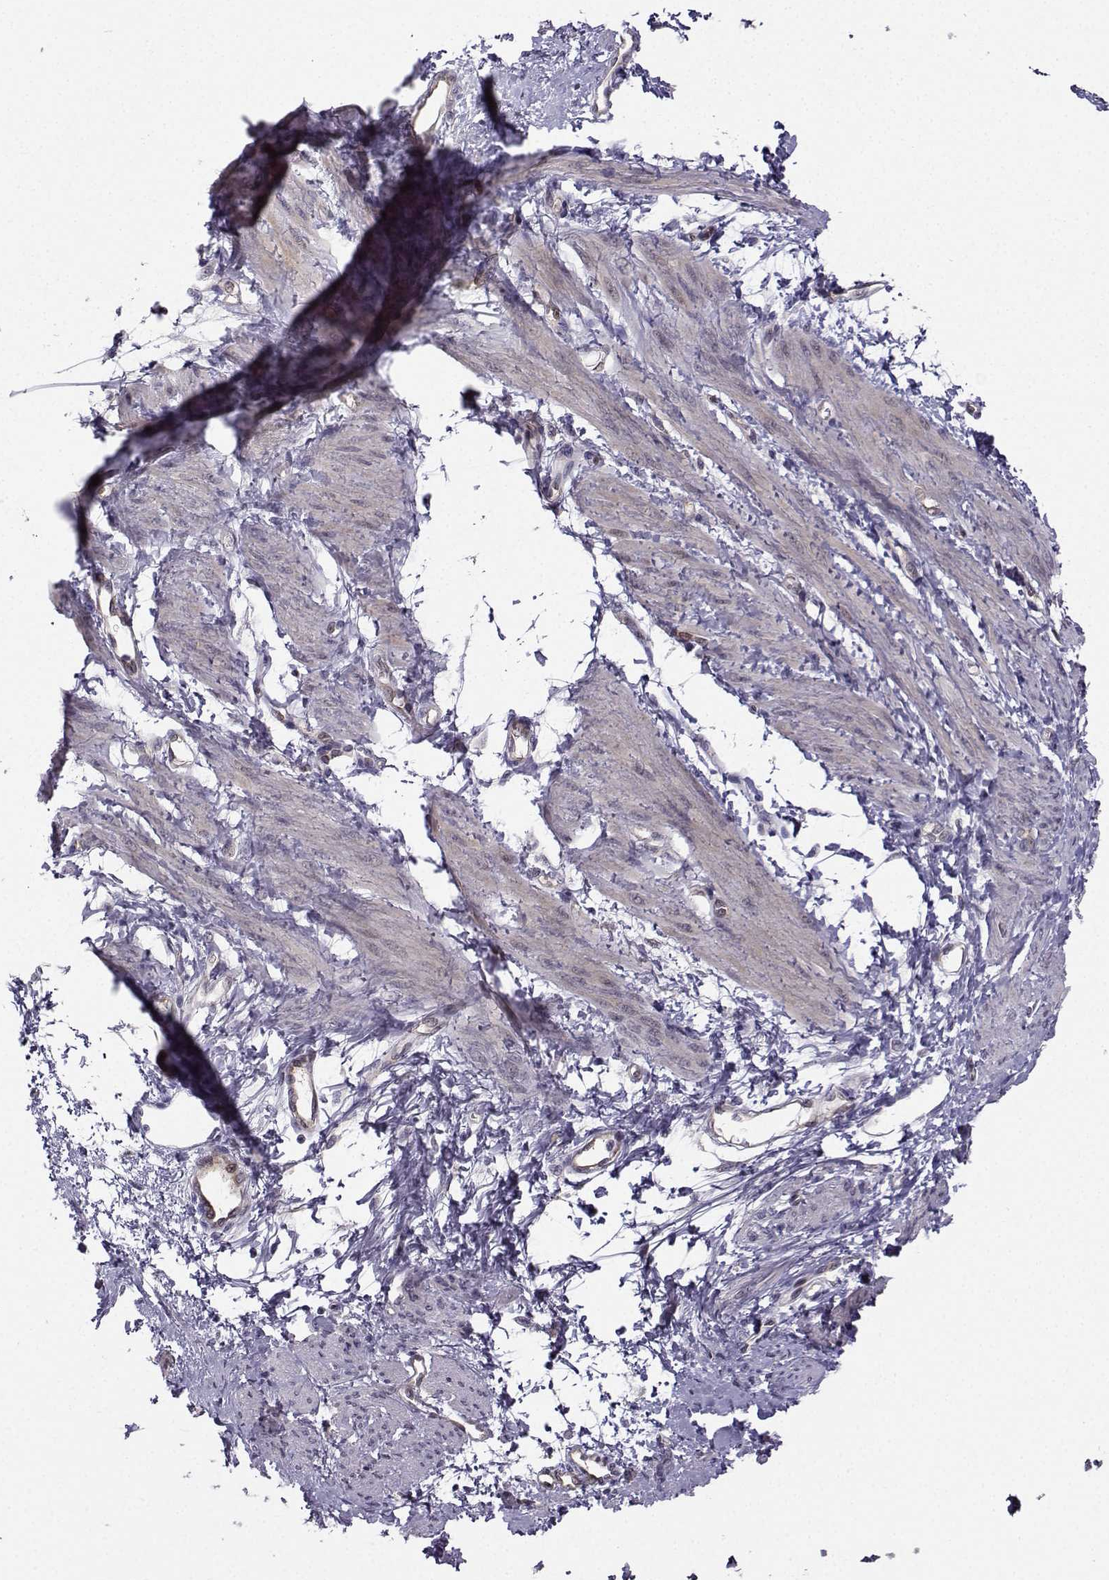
{"staining": {"intensity": "moderate", "quantity": "<25%", "location": "cytoplasmic/membranous"}, "tissue": "smooth muscle", "cell_type": "Smooth muscle cells", "image_type": "normal", "snomed": [{"axis": "morphology", "description": "Normal tissue, NOS"}, {"axis": "topography", "description": "Smooth muscle"}, {"axis": "topography", "description": "Uterus"}], "caption": "IHC image of unremarkable smooth muscle stained for a protein (brown), which demonstrates low levels of moderate cytoplasmic/membranous staining in approximately <25% of smooth muscle cells.", "gene": "NQO1", "patient": {"sex": "female", "age": 39}}